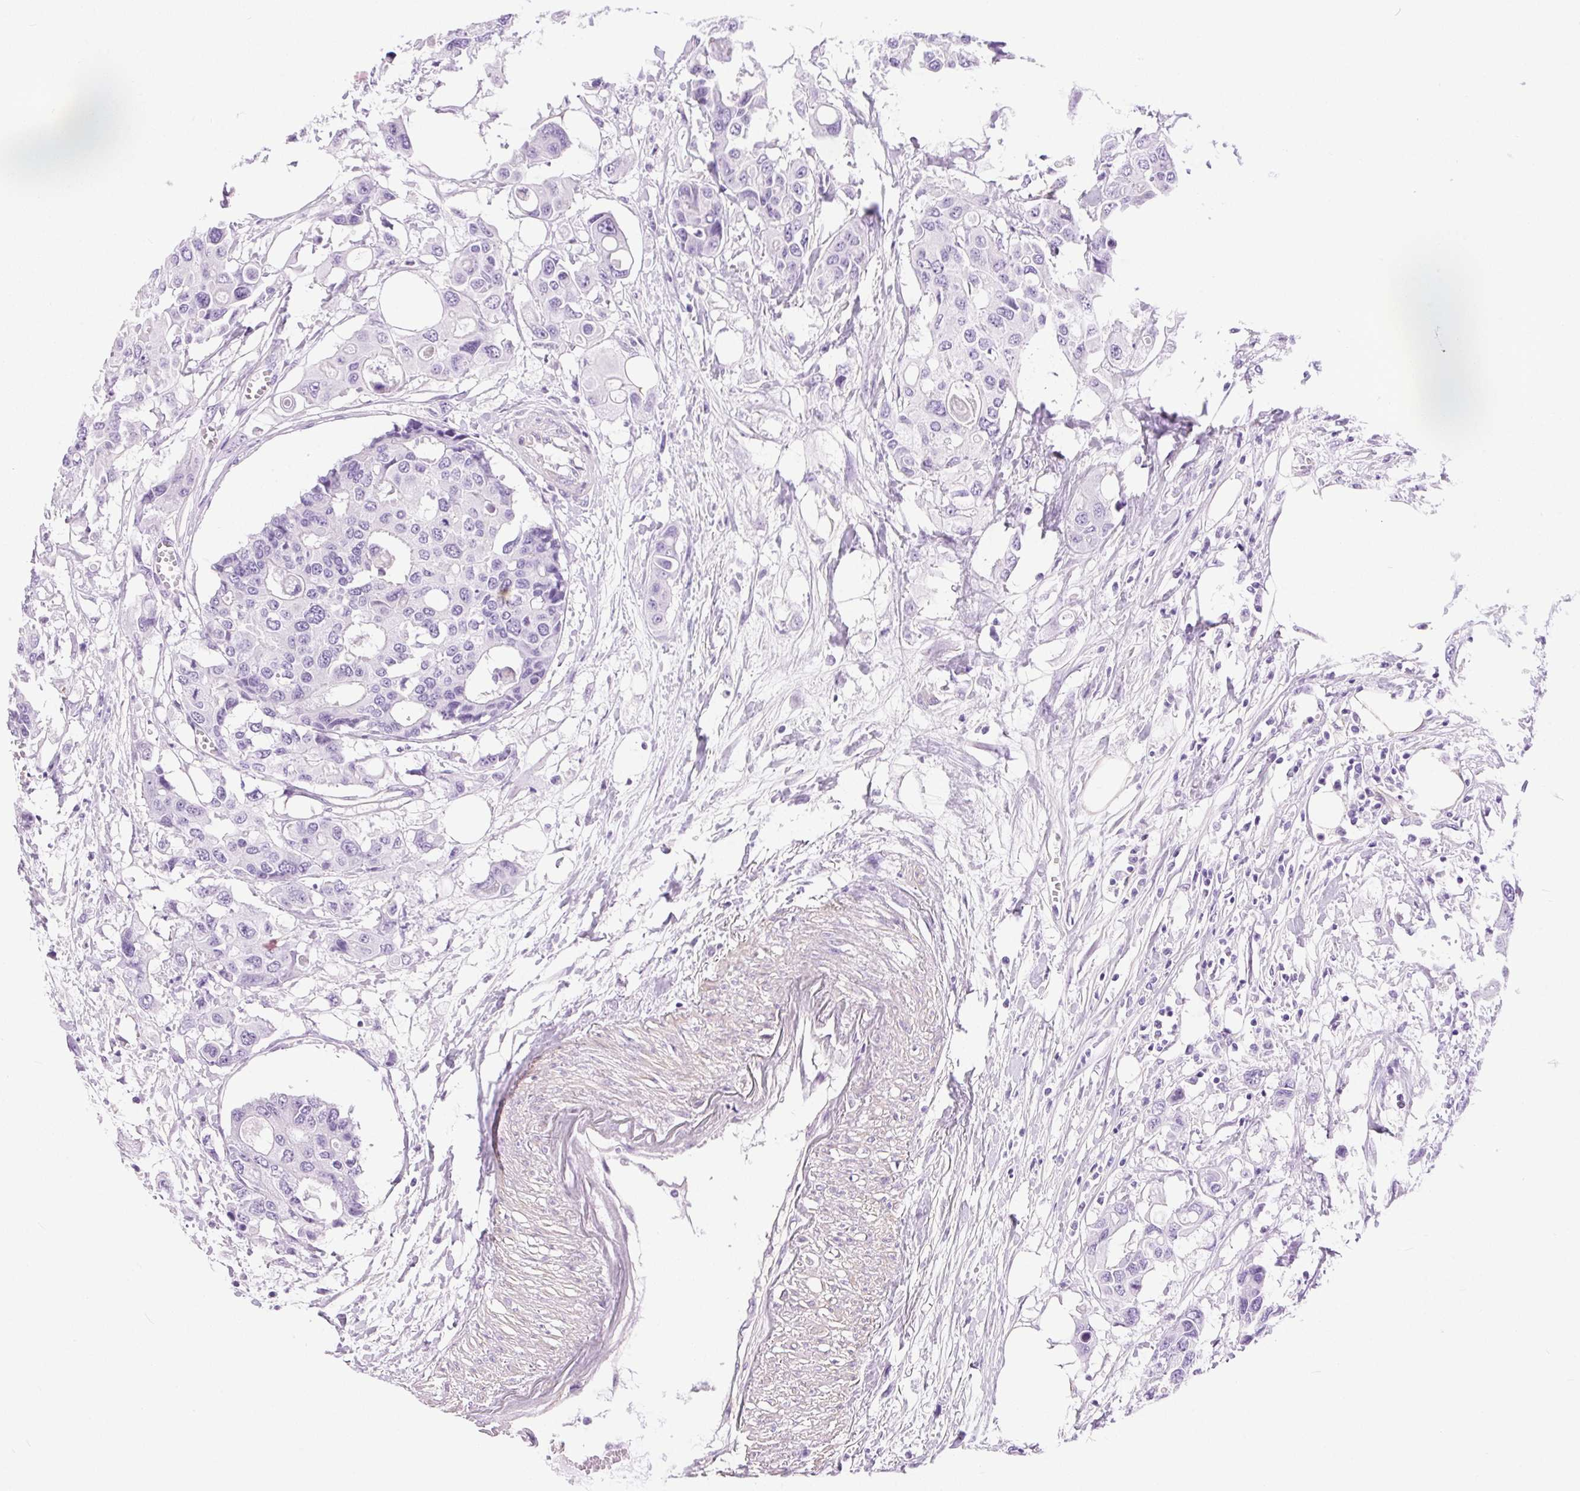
{"staining": {"intensity": "negative", "quantity": "none", "location": "none"}, "tissue": "colorectal cancer", "cell_type": "Tumor cells", "image_type": "cancer", "snomed": [{"axis": "morphology", "description": "Adenocarcinoma, NOS"}, {"axis": "topography", "description": "Colon"}], "caption": "The immunohistochemistry (IHC) image has no significant staining in tumor cells of colorectal adenocarcinoma tissue.", "gene": "SHCBP1L", "patient": {"sex": "male", "age": 77}}